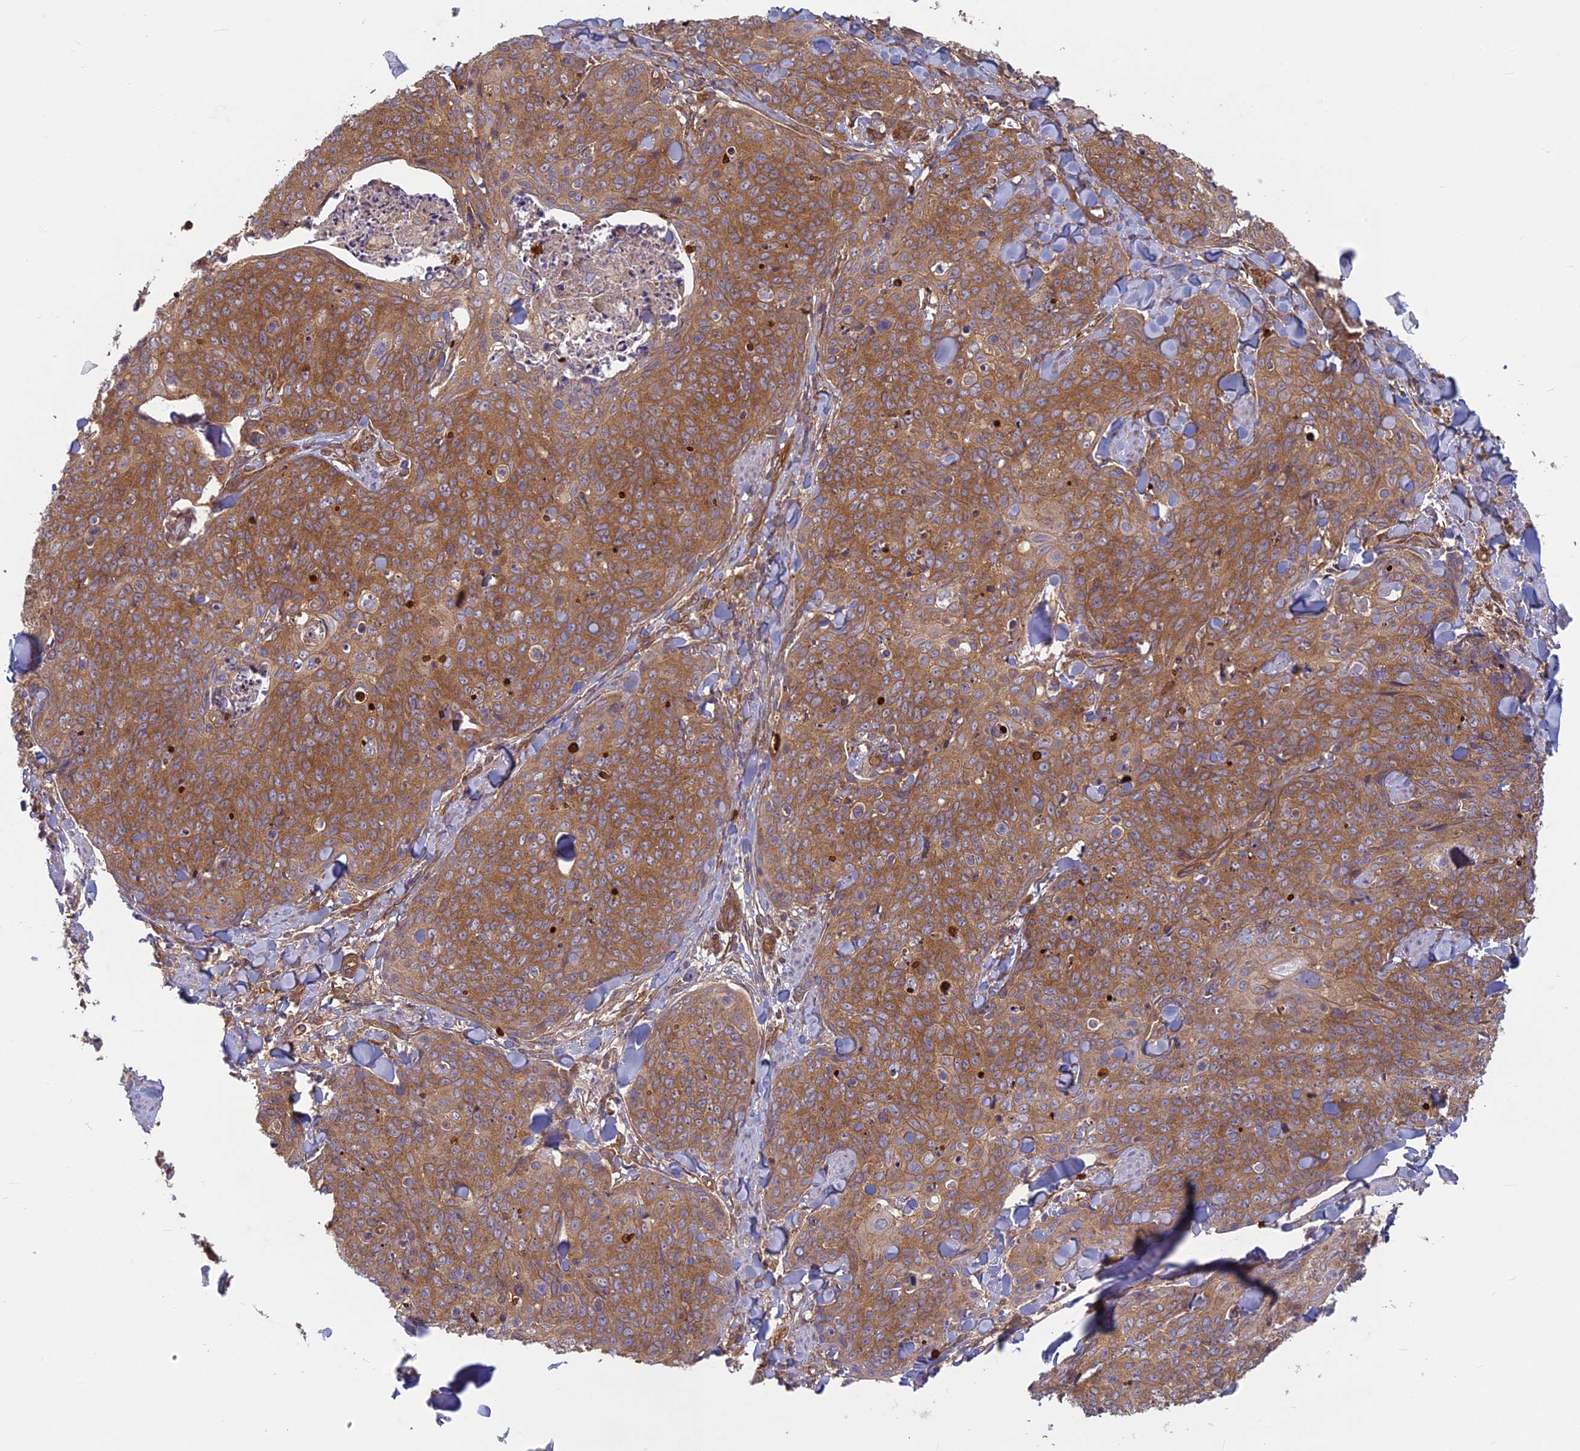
{"staining": {"intensity": "moderate", "quantity": ">75%", "location": "cytoplasmic/membranous"}, "tissue": "skin cancer", "cell_type": "Tumor cells", "image_type": "cancer", "snomed": [{"axis": "morphology", "description": "Squamous cell carcinoma, NOS"}, {"axis": "topography", "description": "Skin"}, {"axis": "topography", "description": "Vulva"}], "caption": "There is medium levels of moderate cytoplasmic/membranous staining in tumor cells of skin cancer, as demonstrated by immunohistochemical staining (brown color).", "gene": "TCF25", "patient": {"sex": "female", "age": 85}}